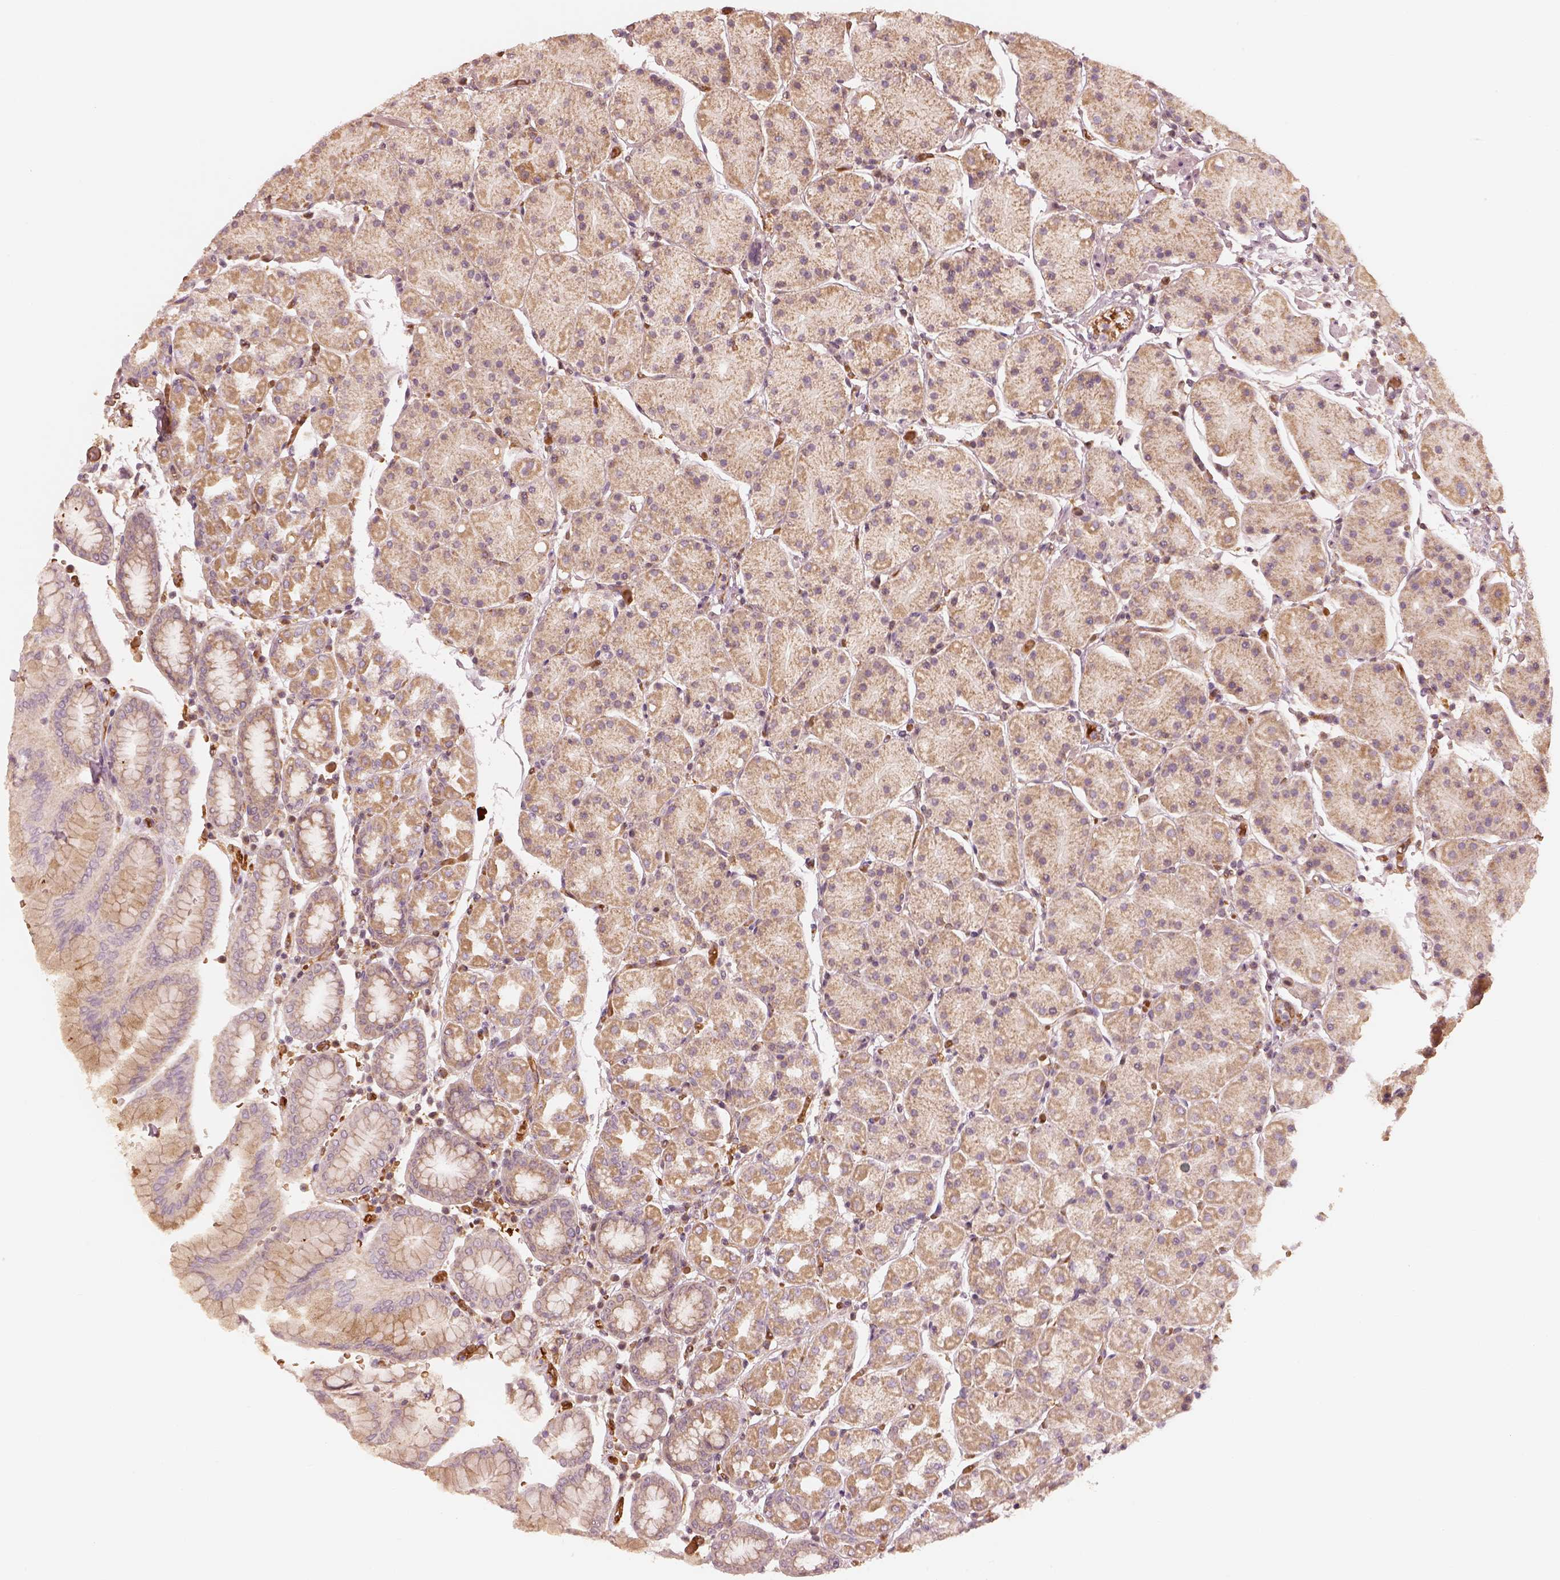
{"staining": {"intensity": "moderate", "quantity": "25%-75%", "location": "cytoplasmic/membranous"}, "tissue": "stomach", "cell_type": "Glandular cells", "image_type": "normal", "snomed": [{"axis": "morphology", "description": "Normal tissue, NOS"}, {"axis": "topography", "description": "Stomach"}], "caption": "Immunohistochemistry photomicrograph of normal stomach: stomach stained using immunohistochemistry exhibits medium levels of moderate protein expression localized specifically in the cytoplasmic/membranous of glandular cells, appearing as a cytoplasmic/membranous brown color.", "gene": "FSCN1", "patient": {"sex": "male", "age": 54}}